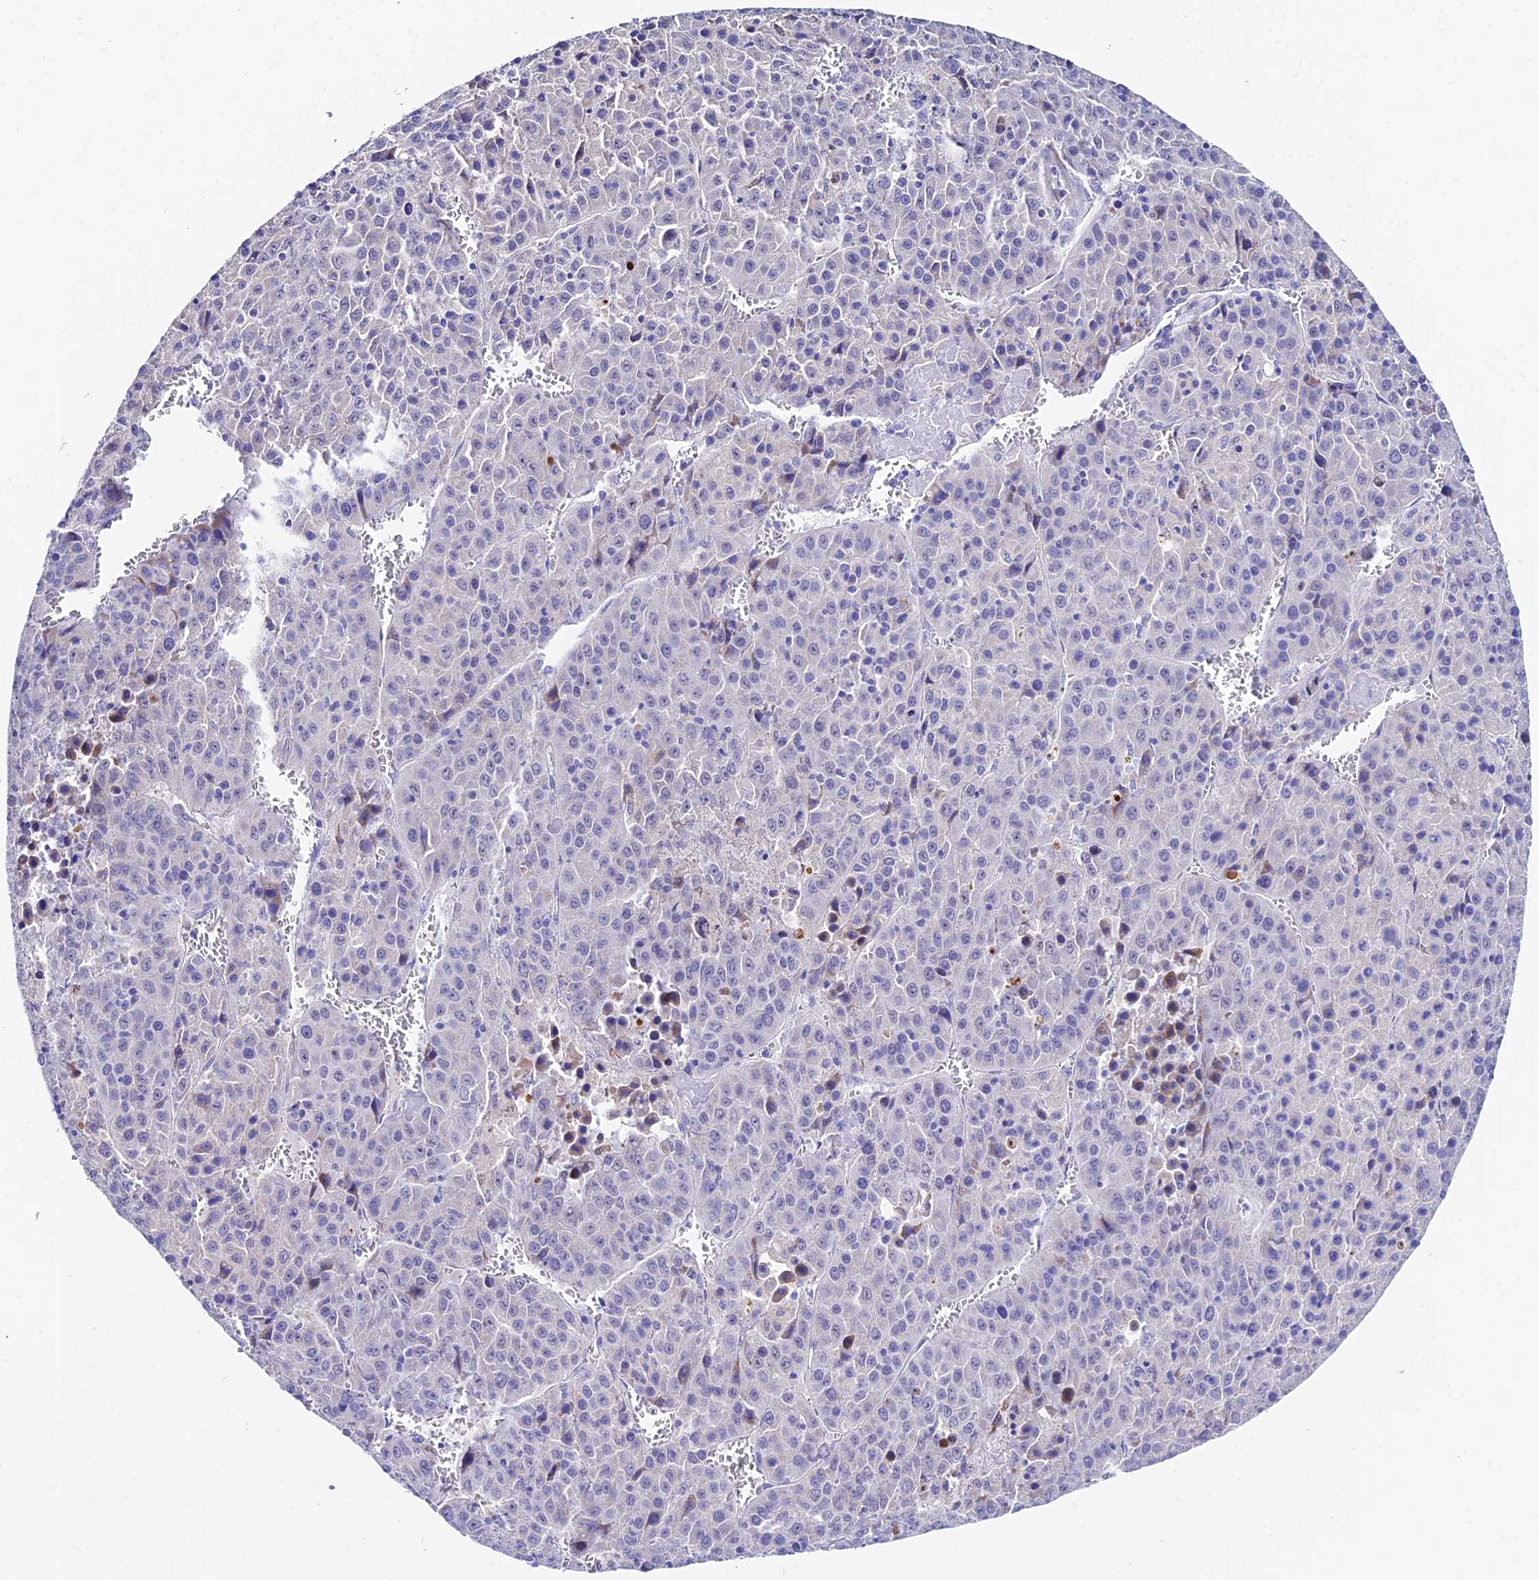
{"staining": {"intensity": "negative", "quantity": "none", "location": "none"}, "tissue": "liver cancer", "cell_type": "Tumor cells", "image_type": "cancer", "snomed": [{"axis": "morphology", "description": "Carcinoma, Hepatocellular, NOS"}, {"axis": "topography", "description": "Liver"}], "caption": "The image exhibits no significant expression in tumor cells of hepatocellular carcinoma (liver).", "gene": "CEP41", "patient": {"sex": "female", "age": 53}}